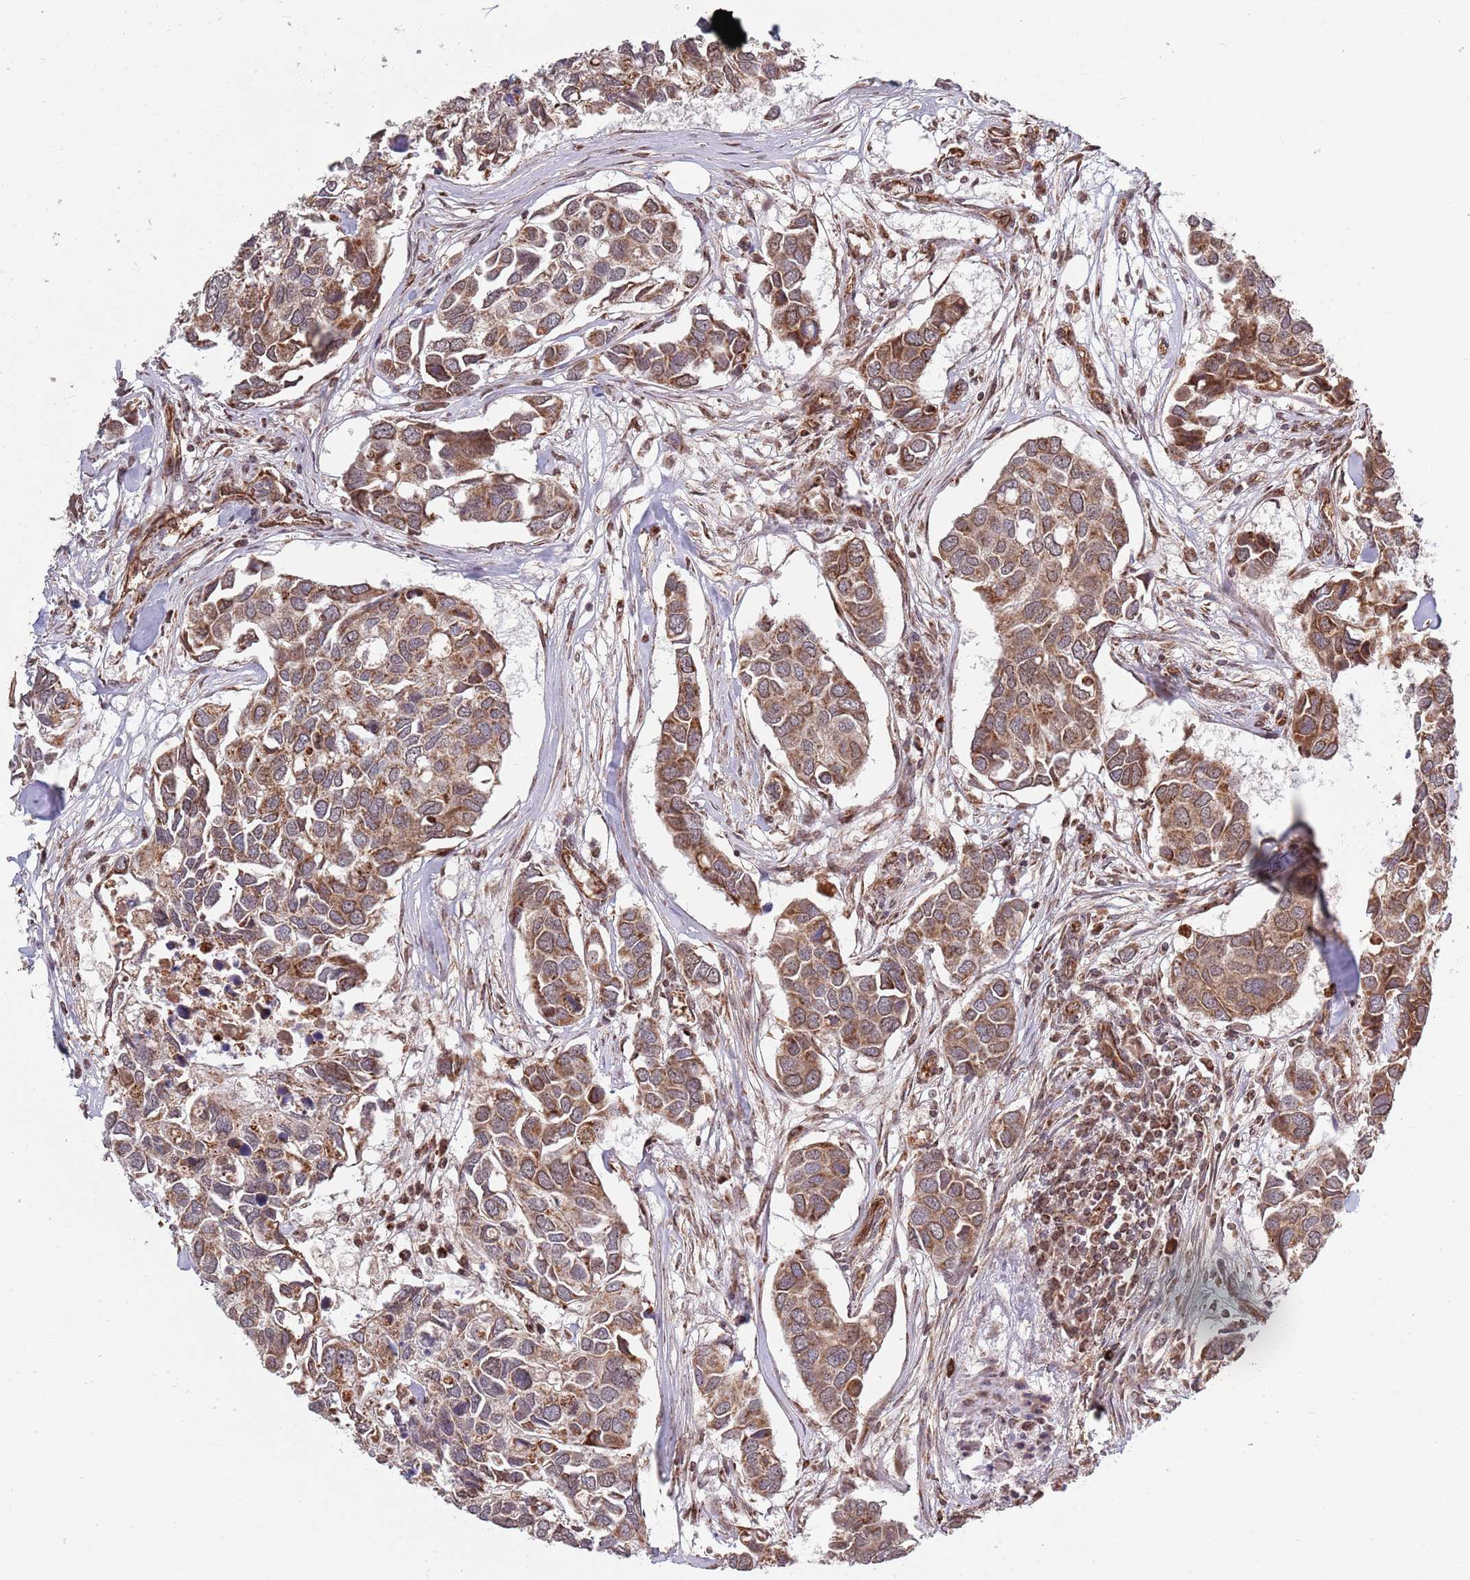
{"staining": {"intensity": "moderate", "quantity": ">75%", "location": "cytoplasmic/membranous"}, "tissue": "breast cancer", "cell_type": "Tumor cells", "image_type": "cancer", "snomed": [{"axis": "morphology", "description": "Duct carcinoma"}, {"axis": "topography", "description": "Breast"}], "caption": "A medium amount of moderate cytoplasmic/membranous staining is seen in approximately >75% of tumor cells in breast invasive ductal carcinoma tissue.", "gene": "DCHS1", "patient": {"sex": "female", "age": 83}}